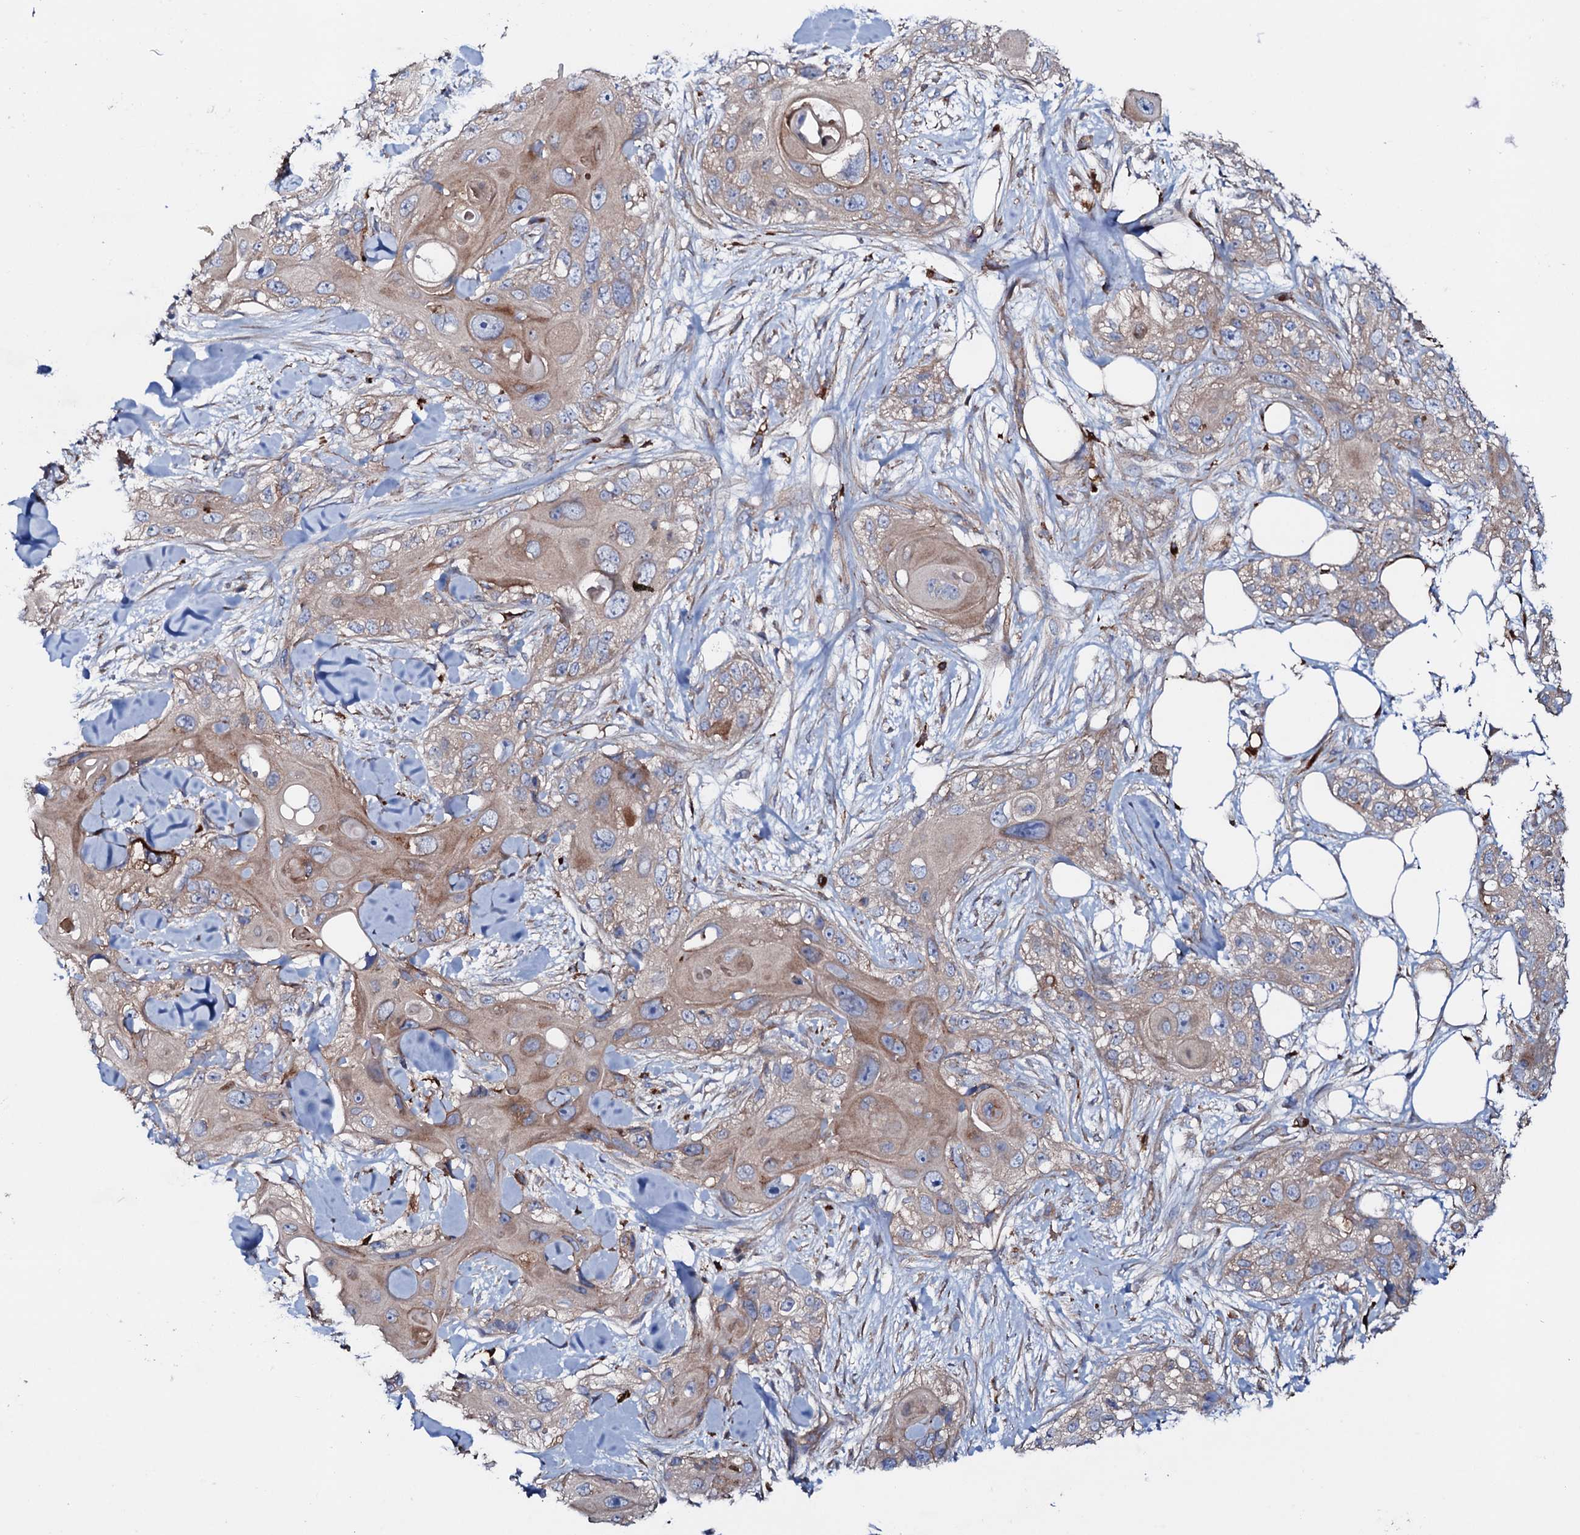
{"staining": {"intensity": "weak", "quantity": "25%-75%", "location": "cytoplasmic/membranous"}, "tissue": "skin cancer", "cell_type": "Tumor cells", "image_type": "cancer", "snomed": [{"axis": "morphology", "description": "Normal tissue, NOS"}, {"axis": "morphology", "description": "Squamous cell carcinoma, NOS"}, {"axis": "topography", "description": "Skin"}], "caption": "Immunohistochemistry micrograph of skin squamous cell carcinoma stained for a protein (brown), which reveals low levels of weak cytoplasmic/membranous staining in approximately 25%-75% of tumor cells.", "gene": "P2RX4", "patient": {"sex": "male", "age": 72}}